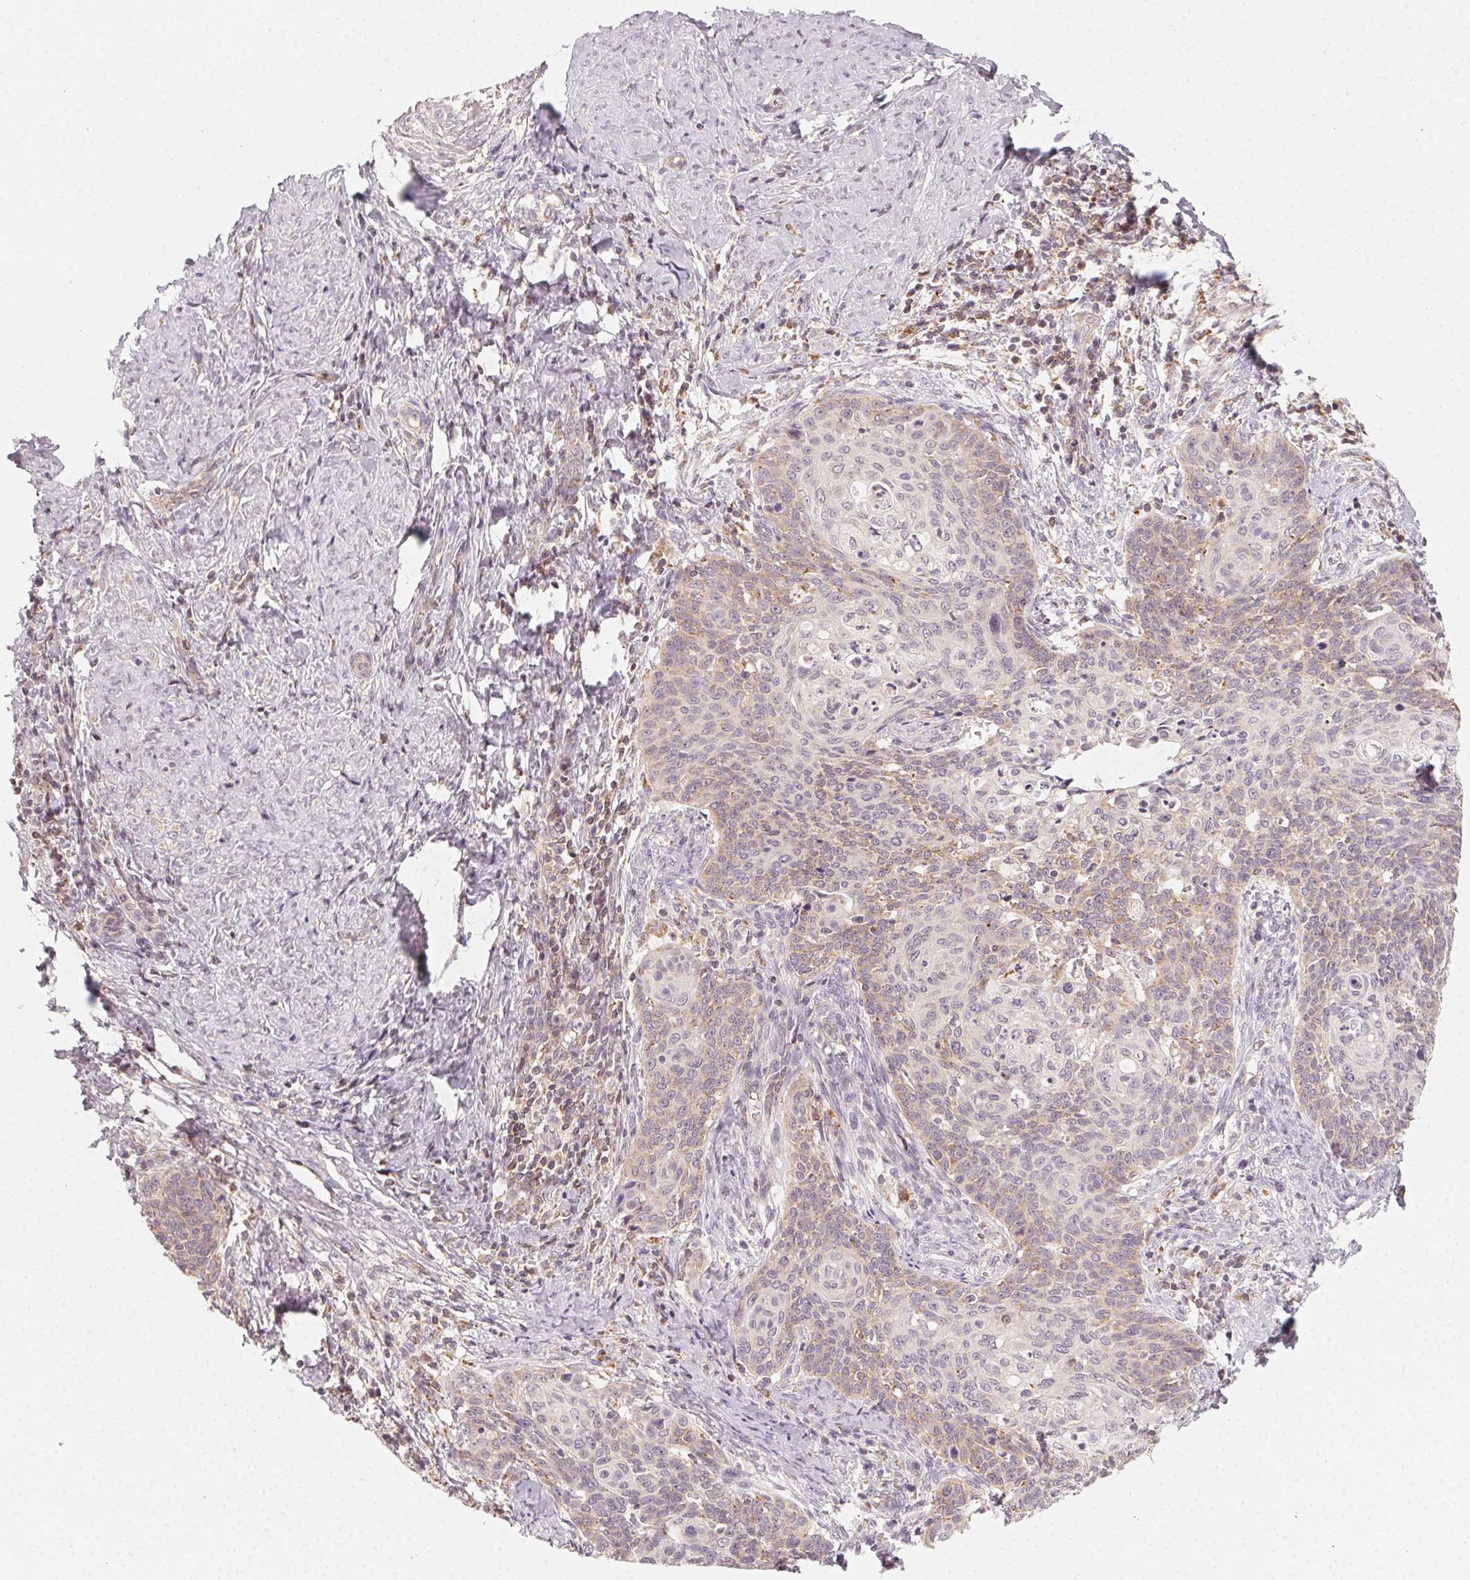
{"staining": {"intensity": "weak", "quantity": "<25%", "location": "cytoplasmic/membranous"}, "tissue": "cervical cancer", "cell_type": "Tumor cells", "image_type": "cancer", "snomed": [{"axis": "morphology", "description": "Normal tissue, NOS"}, {"axis": "morphology", "description": "Squamous cell carcinoma, NOS"}, {"axis": "topography", "description": "Cervix"}], "caption": "Cervical squamous cell carcinoma was stained to show a protein in brown. There is no significant staining in tumor cells. (Brightfield microscopy of DAB (3,3'-diaminobenzidine) IHC at high magnification).", "gene": "NCOA4", "patient": {"sex": "female", "age": 39}}